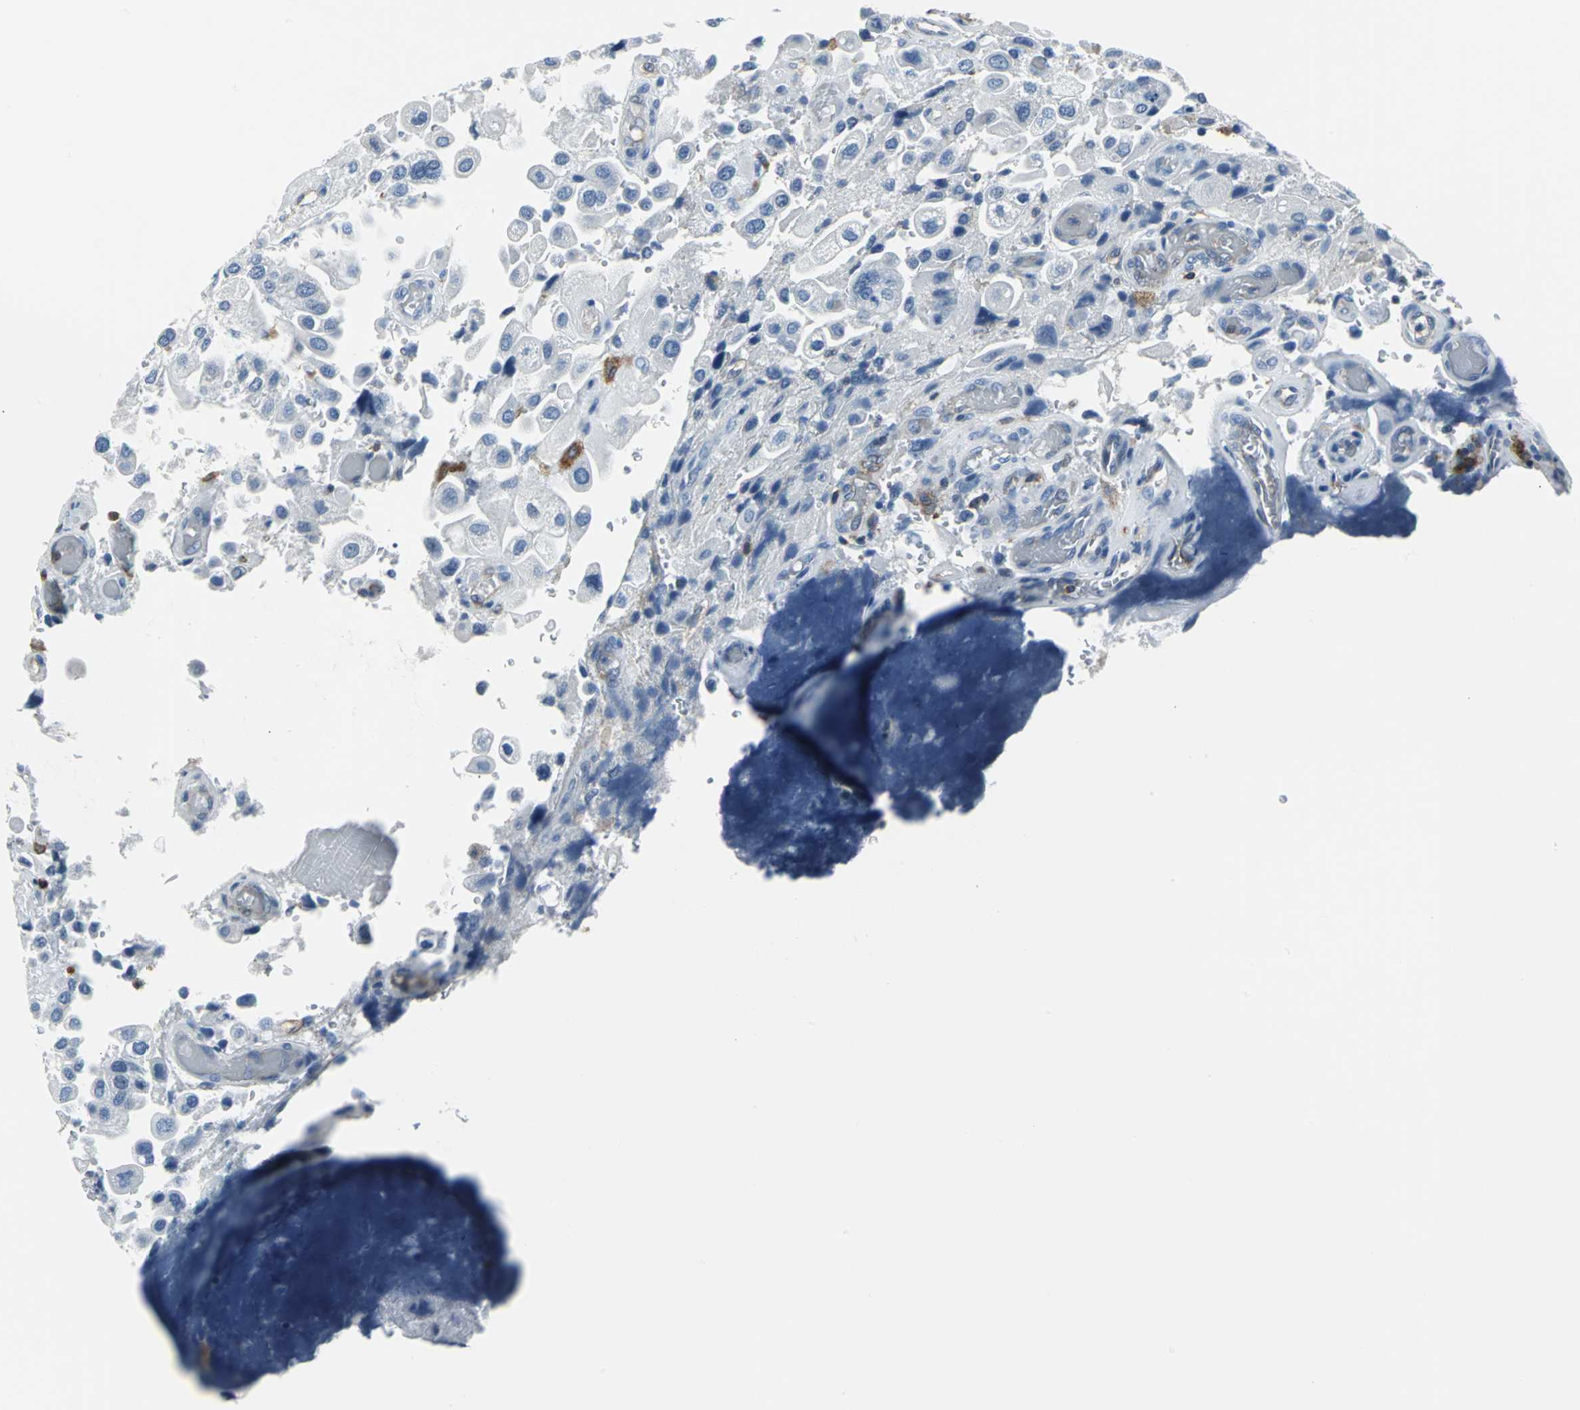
{"staining": {"intensity": "negative", "quantity": "none", "location": "none"}, "tissue": "urothelial cancer", "cell_type": "Tumor cells", "image_type": "cancer", "snomed": [{"axis": "morphology", "description": "Urothelial carcinoma, High grade"}, {"axis": "topography", "description": "Urinary bladder"}], "caption": "Tumor cells are negative for brown protein staining in high-grade urothelial carcinoma. (DAB (3,3'-diaminobenzidine) immunohistochemistry with hematoxylin counter stain).", "gene": "IQGAP2", "patient": {"sex": "female", "age": 64}}